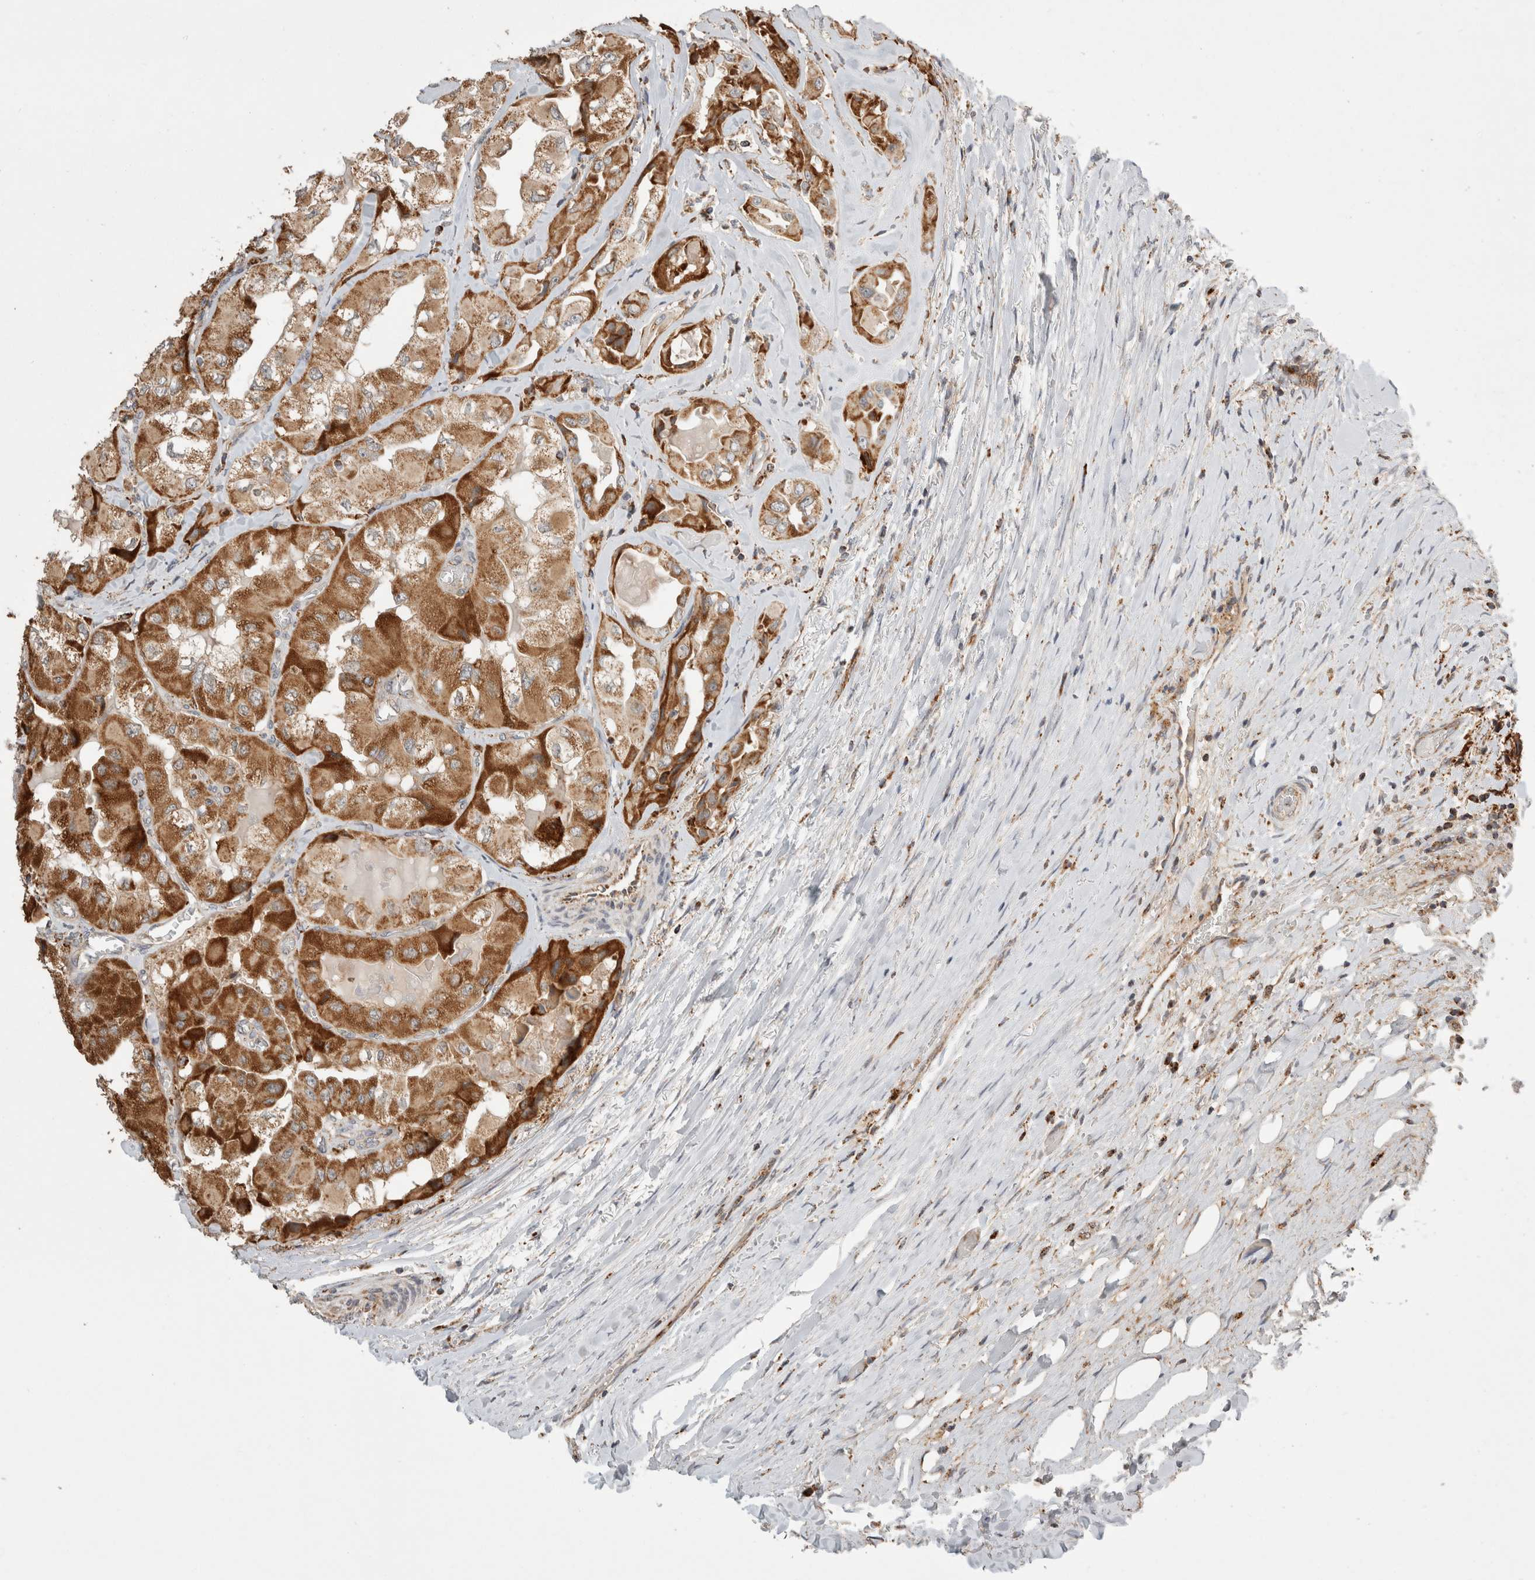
{"staining": {"intensity": "strong", "quantity": ">75%", "location": "cytoplasmic/membranous"}, "tissue": "thyroid cancer", "cell_type": "Tumor cells", "image_type": "cancer", "snomed": [{"axis": "morphology", "description": "Papillary adenocarcinoma, NOS"}, {"axis": "topography", "description": "Thyroid gland"}], "caption": "Immunohistochemical staining of thyroid cancer (papillary adenocarcinoma) demonstrates high levels of strong cytoplasmic/membranous positivity in approximately >75% of tumor cells. (IHC, brightfield microscopy, high magnification).", "gene": "HROB", "patient": {"sex": "female", "age": 59}}